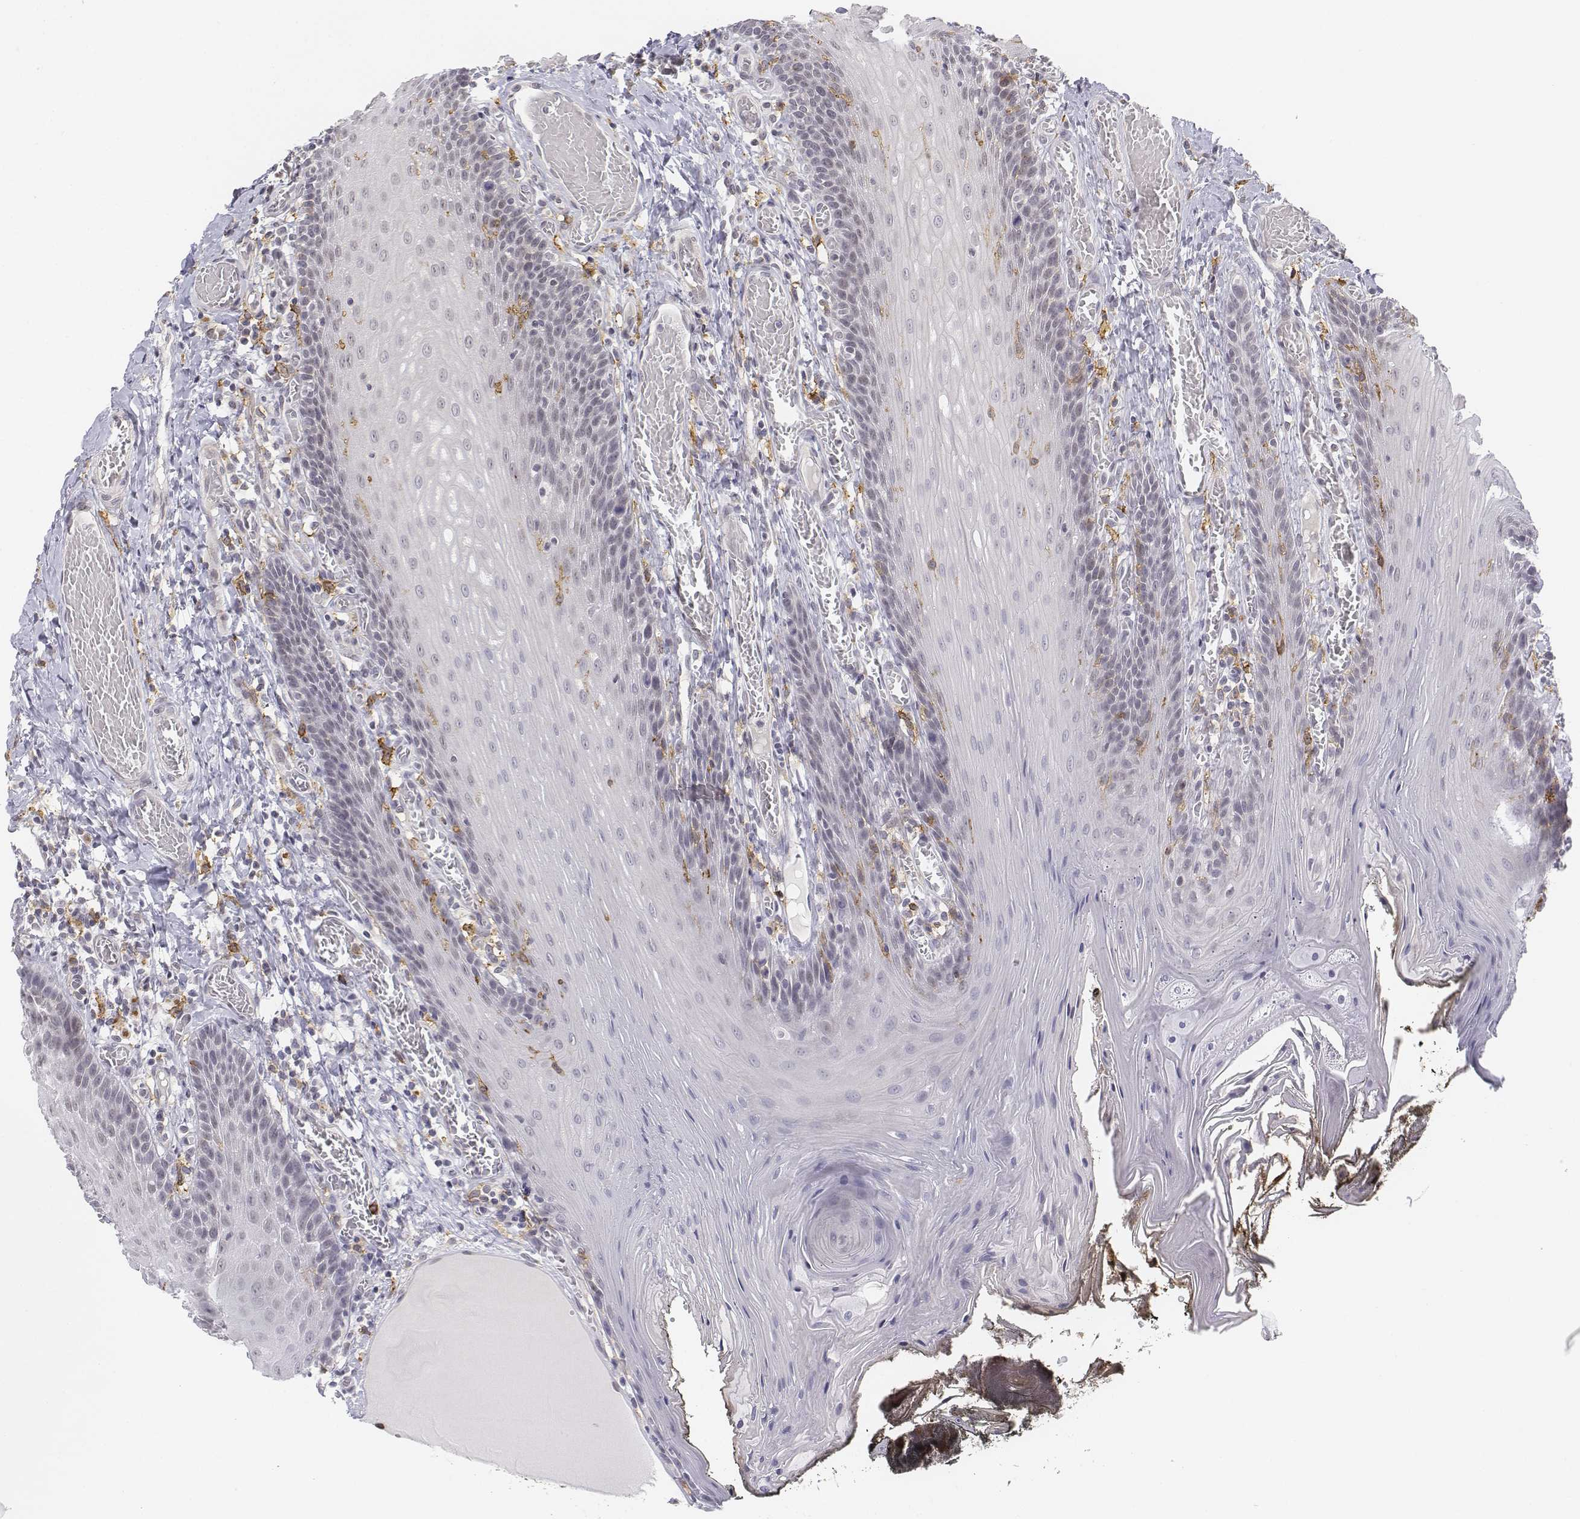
{"staining": {"intensity": "negative", "quantity": "none", "location": "none"}, "tissue": "oral mucosa", "cell_type": "Squamous epithelial cells", "image_type": "normal", "snomed": [{"axis": "morphology", "description": "Normal tissue, NOS"}, {"axis": "topography", "description": "Oral tissue"}], "caption": "Squamous epithelial cells show no significant protein staining in benign oral mucosa. (Stains: DAB (3,3'-diaminobenzidine) immunohistochemistry with hematoxylin counter stain, Microscopy: brightfield microscopy at high magnification).", "gene": "CD14", "patient": {"sex": "male", "age": 9}}